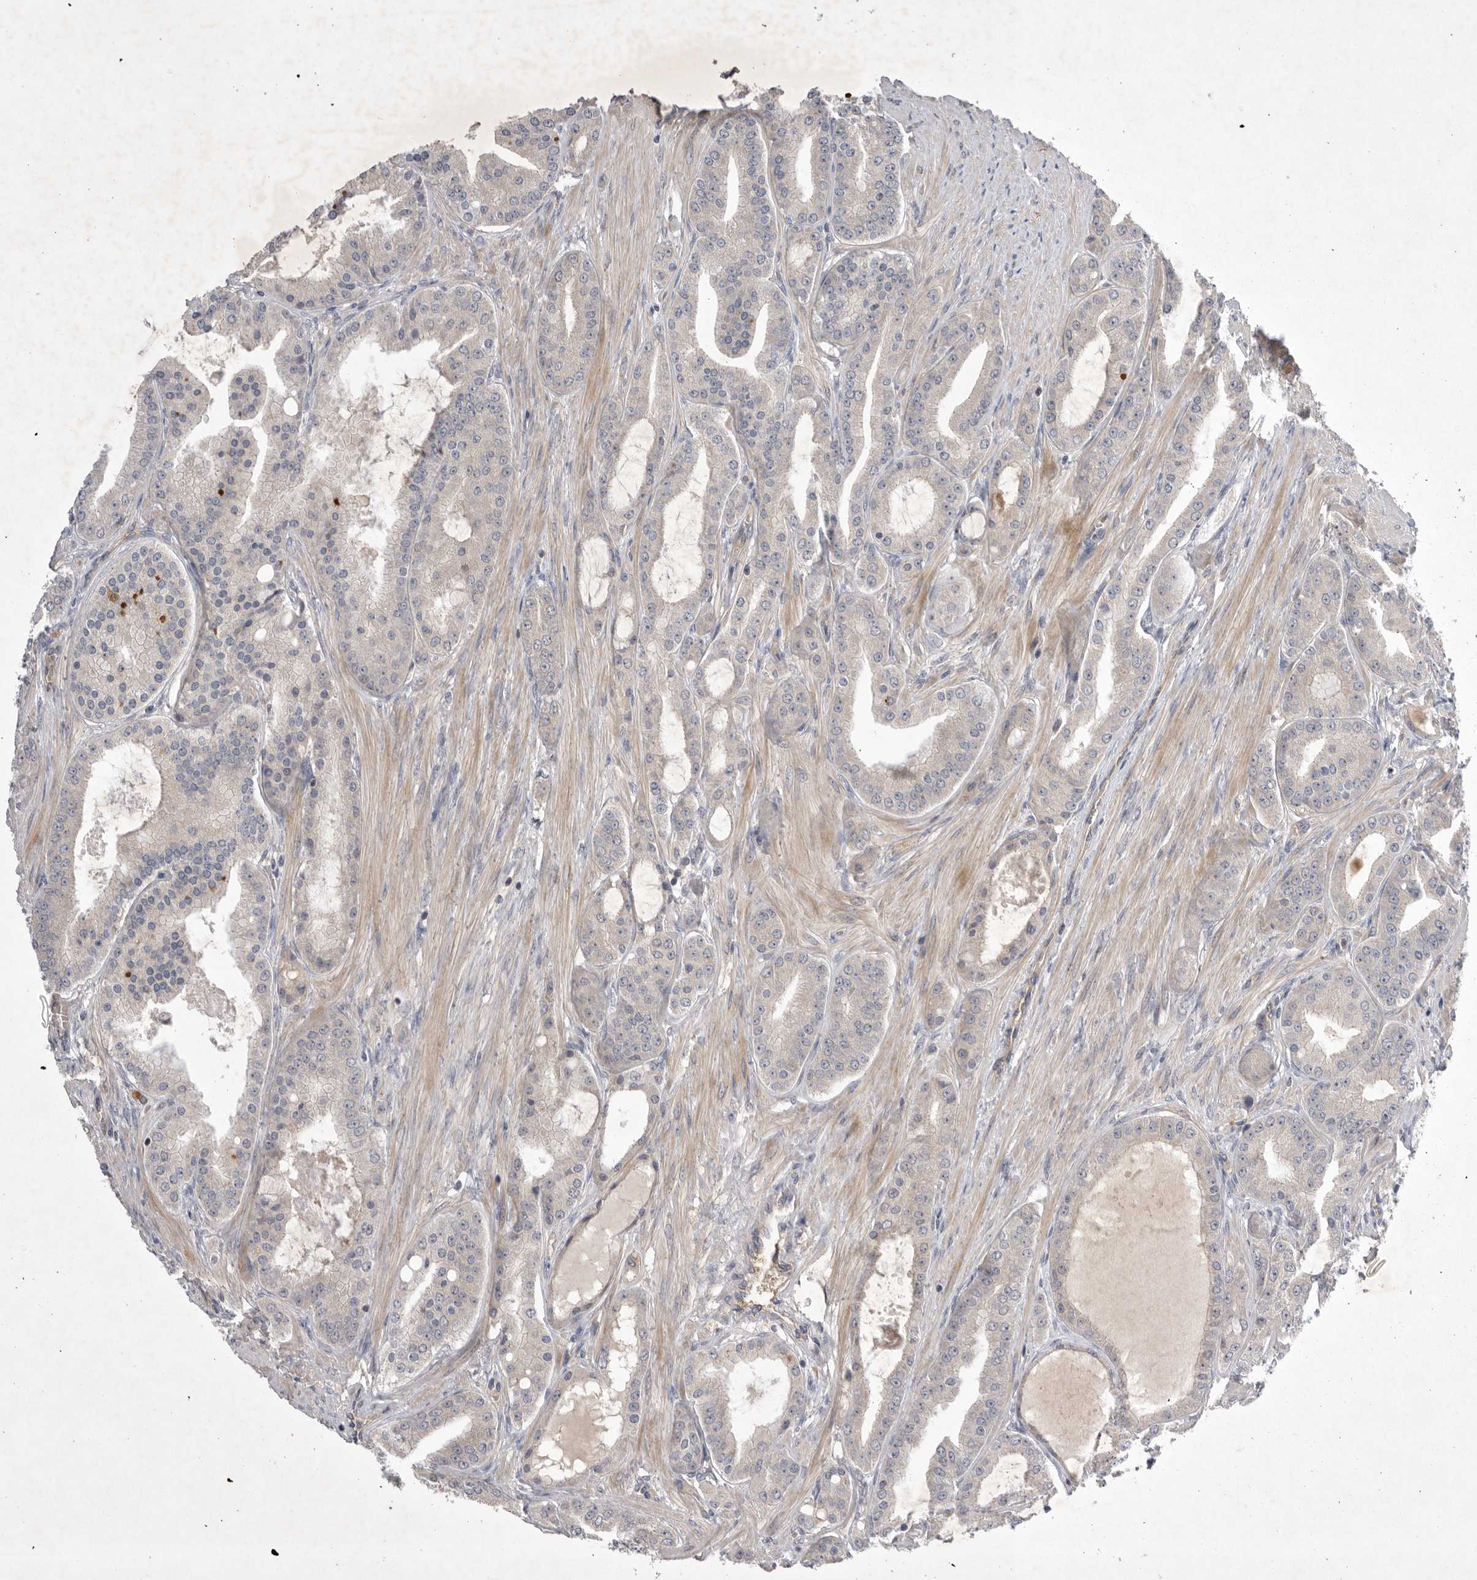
{"staining": {"intensity": "negative", "quantity": "none", "location": "none"}, "tissue": "prostate cancer", "cell_type": "Tumor cells", "image_type": "cancer", "snomed": [{"axis": "morphology", "description": "Adenocarcinoma, High grade"}, {"axis": "topography", "description": "Prostate"}], "caption": "Immunohistochemistry (IHC) of prostate cancer (adenocarcinoma (high-grade)) shows no staining in tumor cells. (DAB (3,3'-diaminobenzidine) immunohistochemistry visualized using brightfield microscopy, high magnification).", "gene": "NRCAM", "patient": {"sex": "male", "age": 60}}